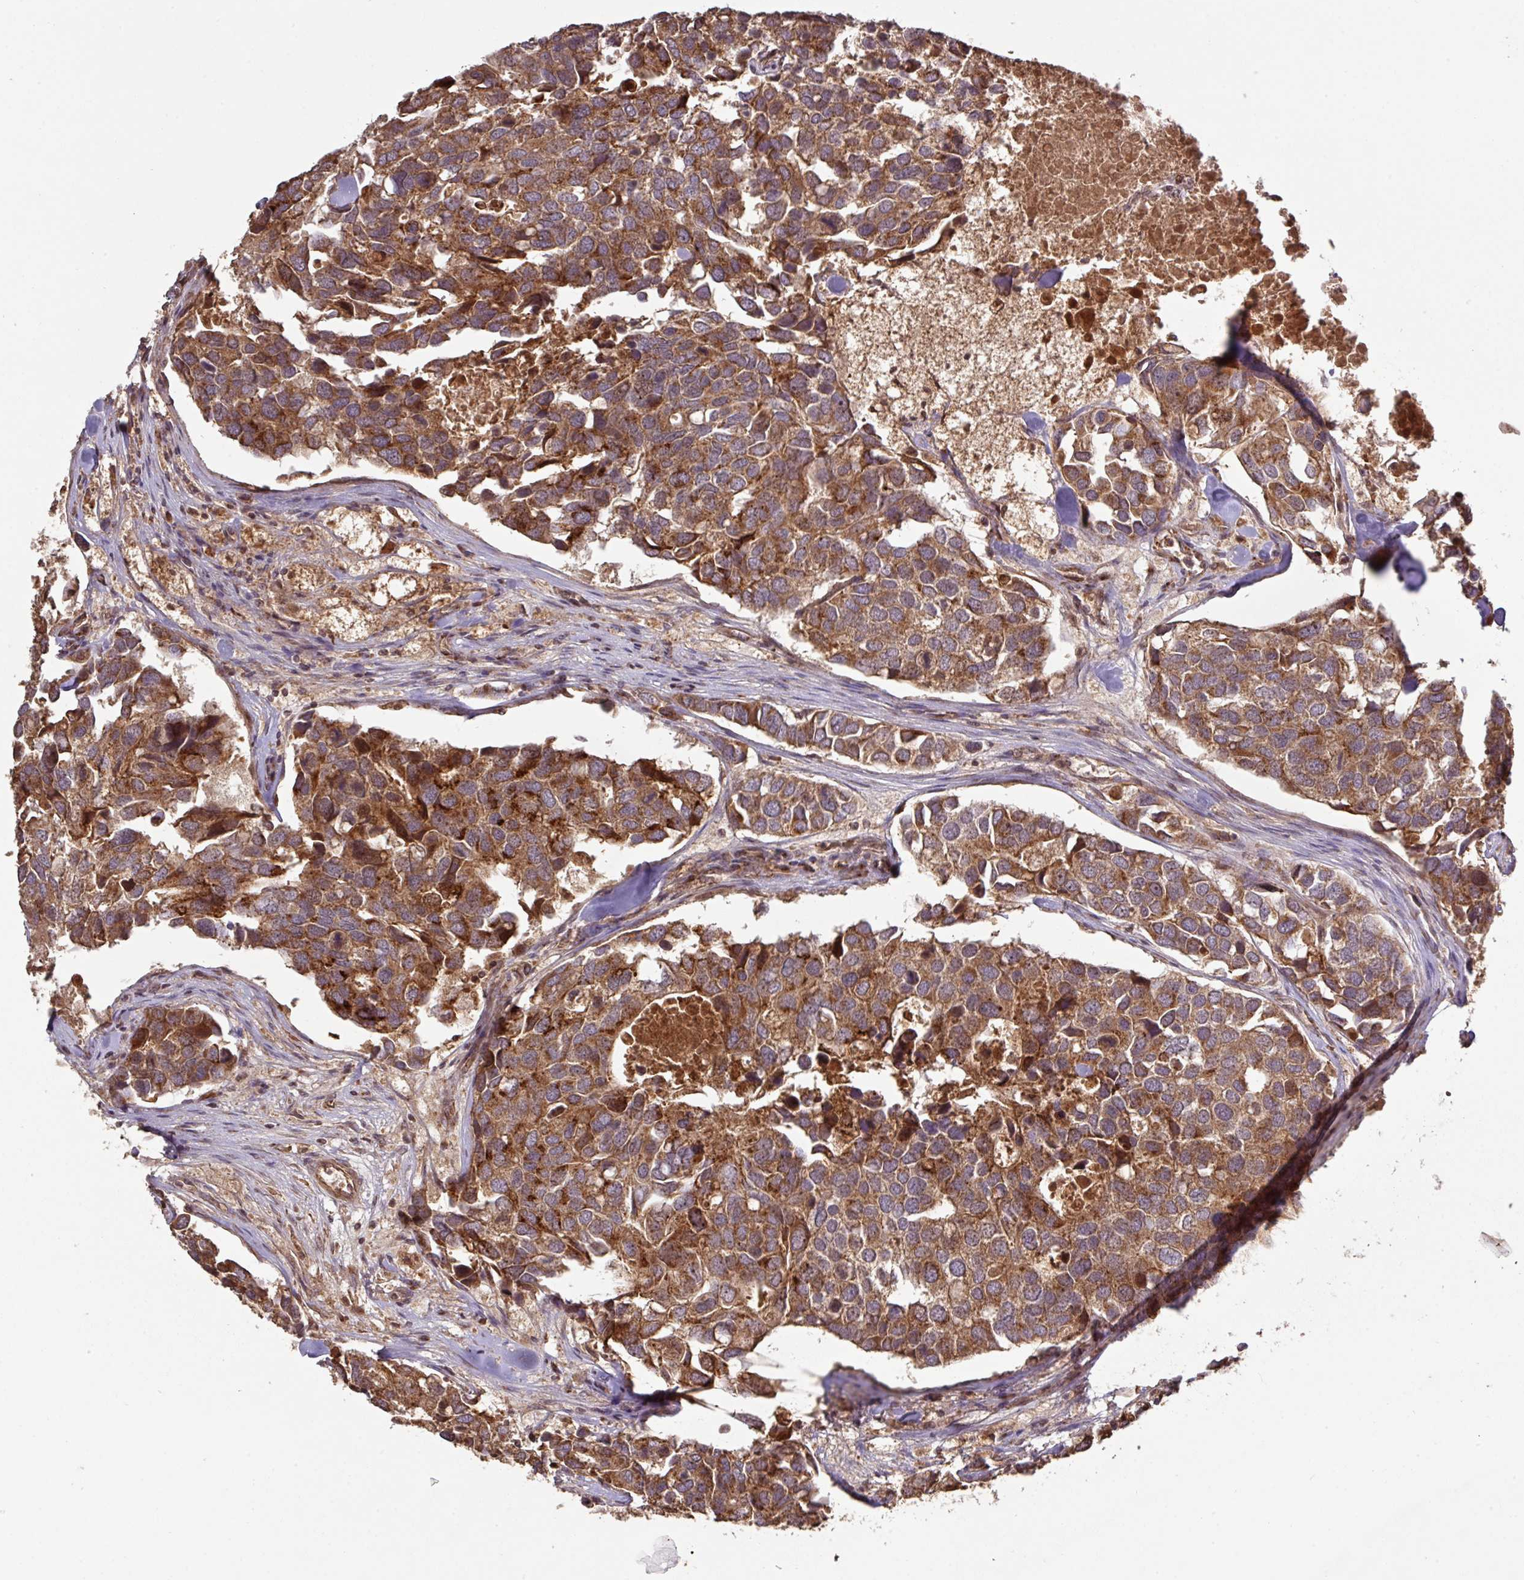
{"staining": {"intensity": "strong", "quantity": ">75%", "location": "cytoplasmic/membranous"}, "tissue": "breast cancer", "cell_type": "Tumor cells", "image_type": "cancer", "snomed": [{"axis": "morphology", "description": "Duct carcinoma"}, {"axis": "topography", "description": "Breast"}], "caption": "Human breast invasive ductal carcinoma stained with a brown dye exhibits strong cytoplasmic/membranous positive staining in about >75% of tumor cells.", "gene": "MRRF", "patient": {"sex": "female", "age": 83}}